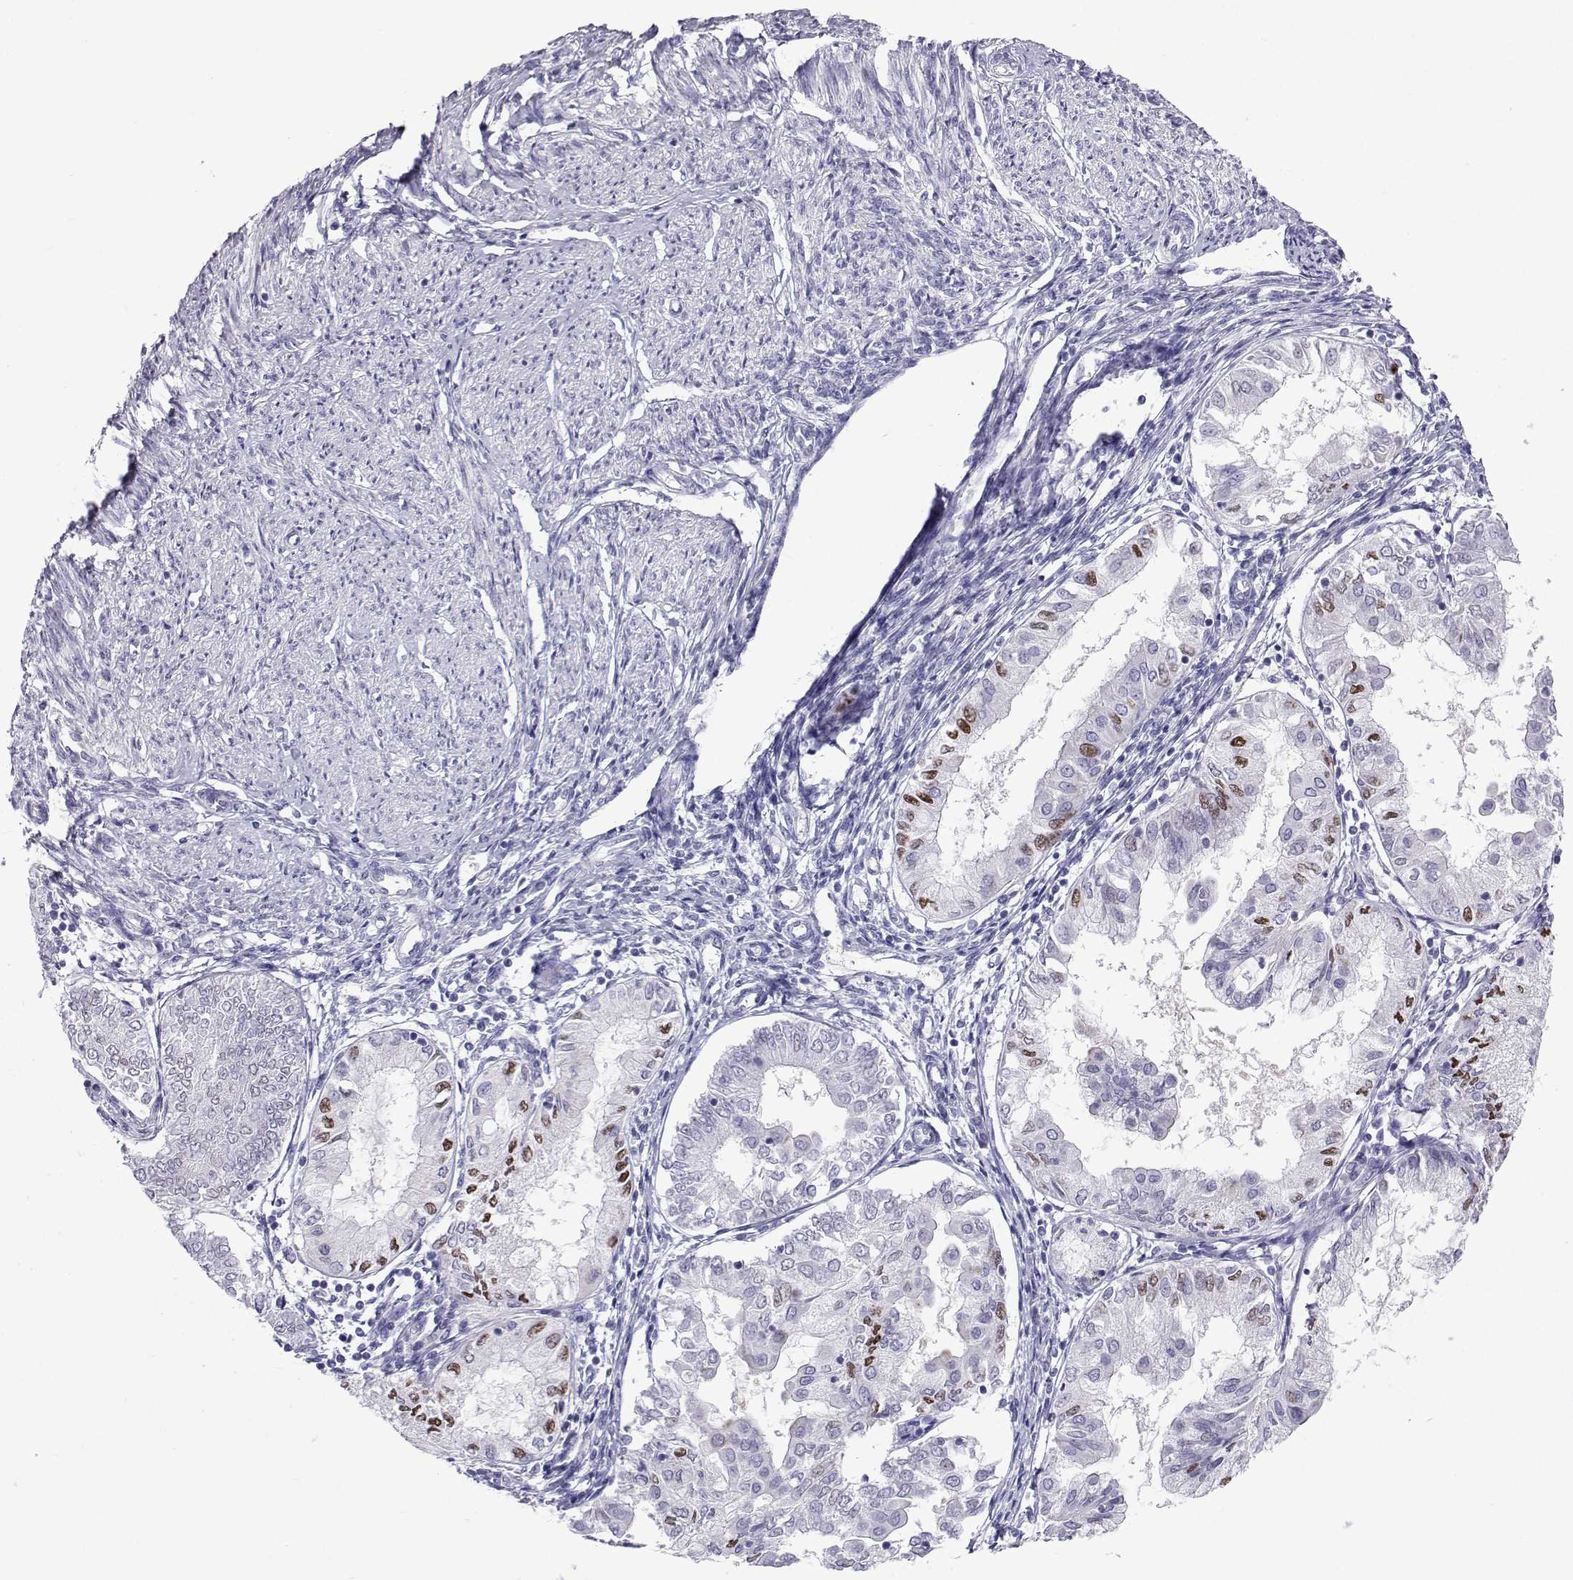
{"staining": {"intensity": "strong", "quantity": "<25%", "location": "nuclear"}, "tissue": "endometrial cancer", "cell_type": "Tumor cells", "image_type": "cancer", "snomed": [{"axis": "morphology", "description": "Adenocarcinoma, NOS"}, {"axis": "topography", "description": "Endometrium"}], "caption": "Strong nuclear protein positivity is identified in approximately <25% of tumor cells in endometrial cancer.", "gene": "COL22A1", "patient": {"sex": "female", "age": 68}}